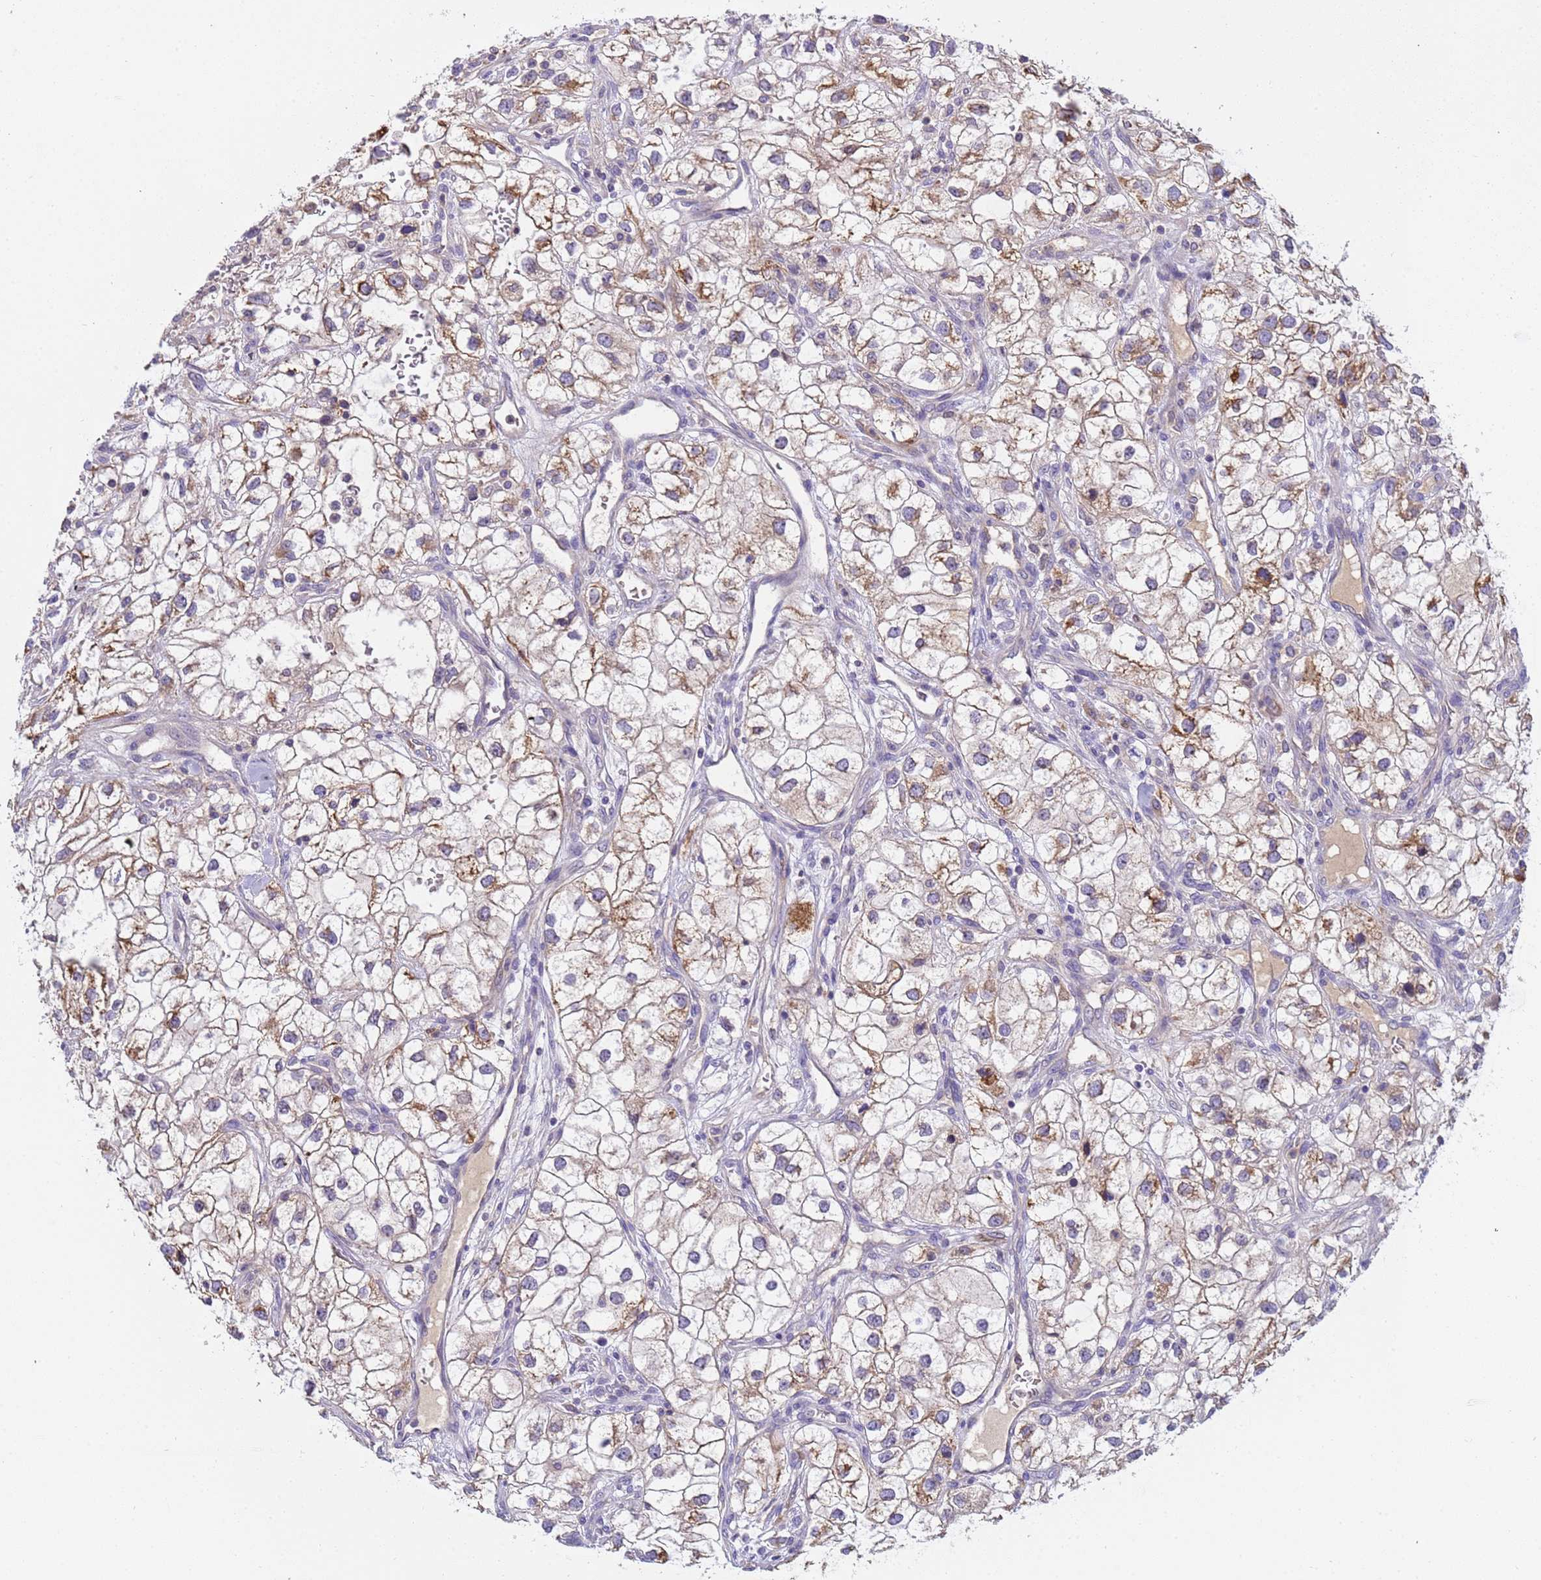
{"staining": {"intensity": "moderate", "quantity": "25%-75%", "location": "cytoplasmic/membranous"}, "tissue": "renal cancer", "cell_type": "Tumor cells", "image_type": "cancer", "snomed": [{"axis": "morphology", "description": "Adenocarcinoma, NOS"}, {"axis": "topography", "description": "Kidney"}], "caption": "Human renal cancer (adenocarcinoma) stained with a brown dye displays moderate cytoplasmic/membranous positive expression in about 25%-75% of tumor cells.", "gene": "PLCXD3", "patient": {"sex": "male", "age": 59}}